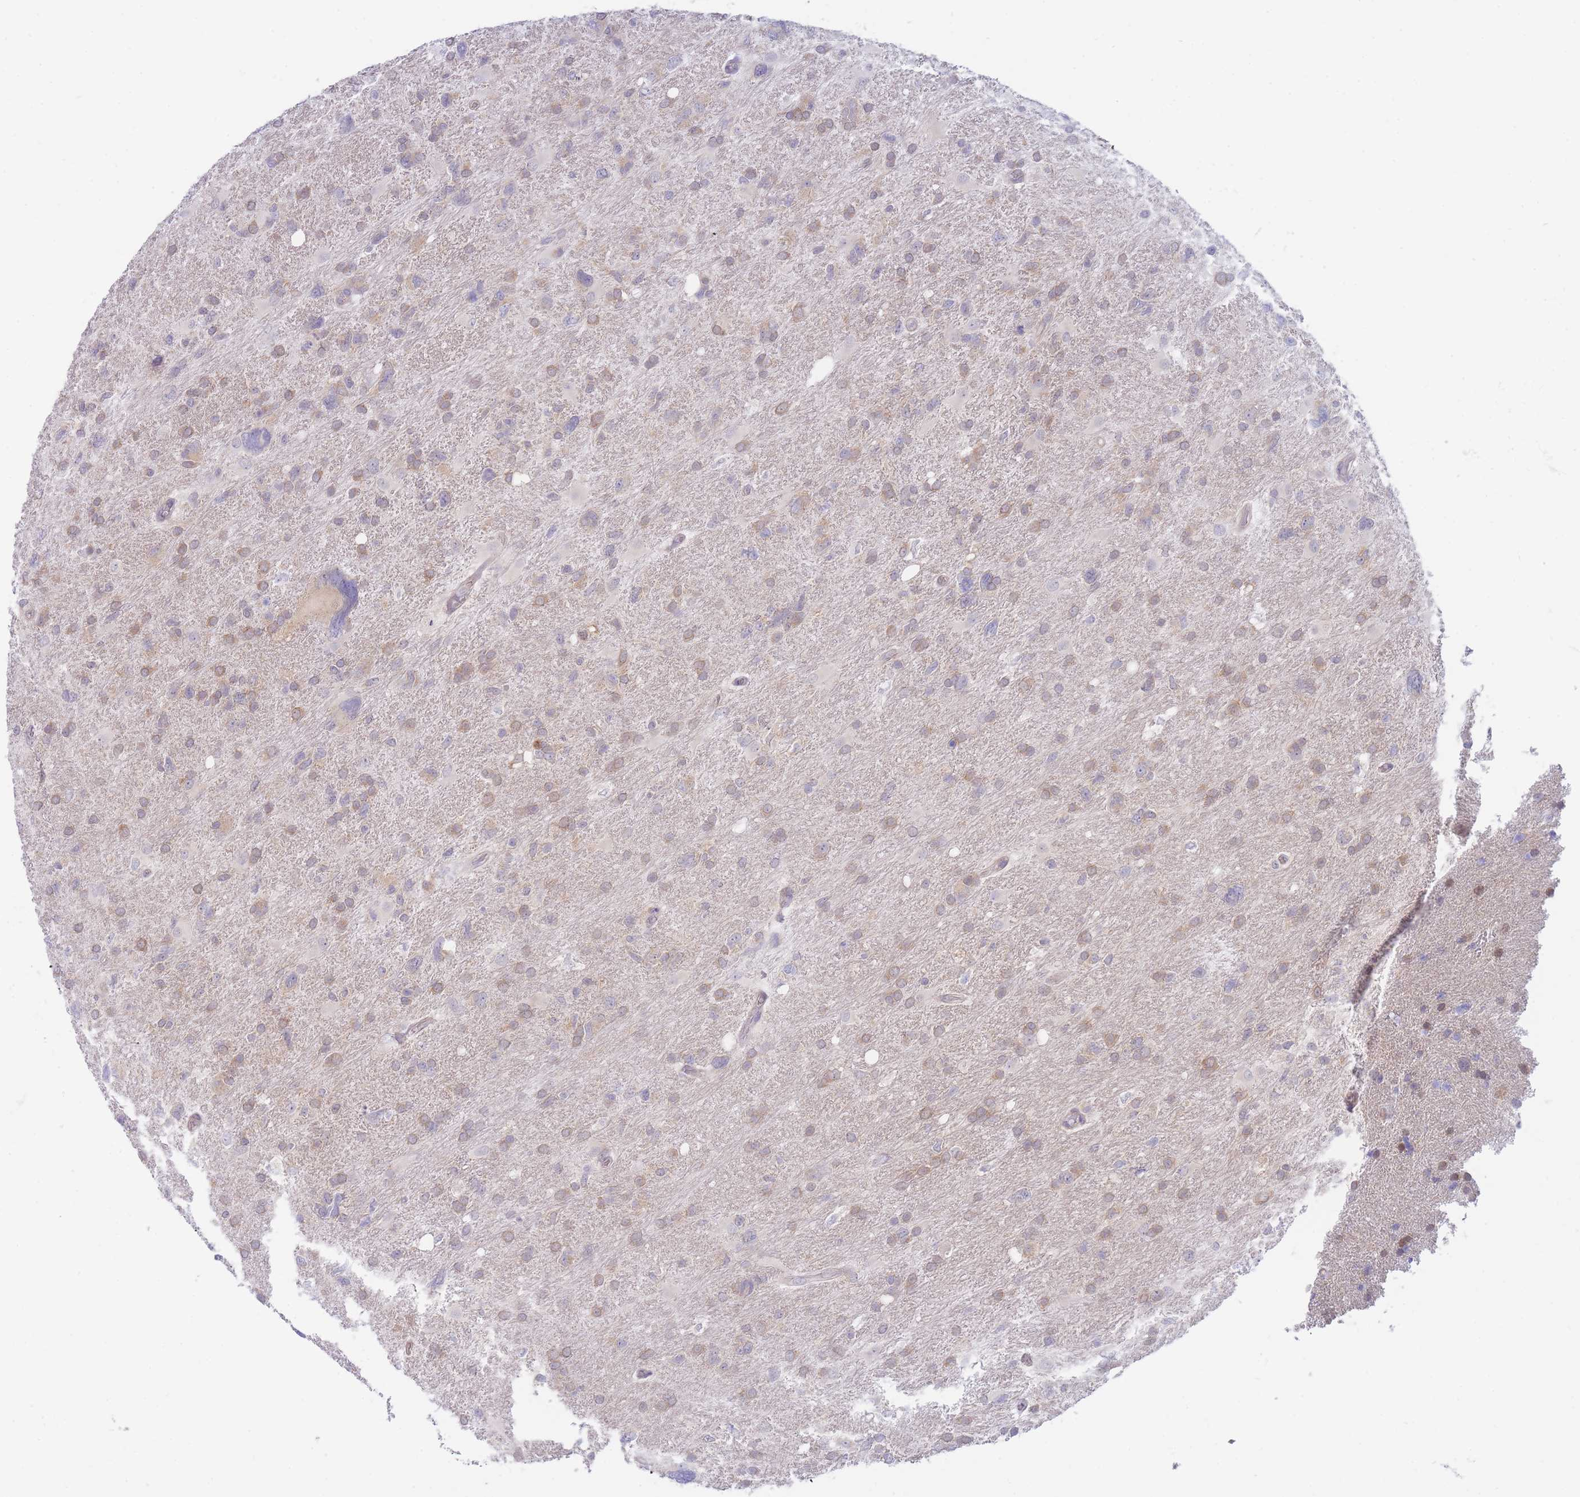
{"staining": {"intensity": "moderate", "quantity": "25%-75%", "location": "cytoplasmic/membranous"}, "tissue": "glioma", "cell_type": "Tumor cells", "image_type": "cancer", "snomed": [{"axis": "morphology", "description": "Glioma, malignant, High grade"}, {"axis": "topography", "description": "Brain"}], "caption": "High-power microscopy captured an immunohistochemistry (IHC) histopathology image of malignant glioma (high-grade), revealing moderate cytoplasmic/membranous positivity in approximately 25%-75% of tumor cells.", "gene": "SUGT1", "patient": {"sex": "male", "age": 61}}